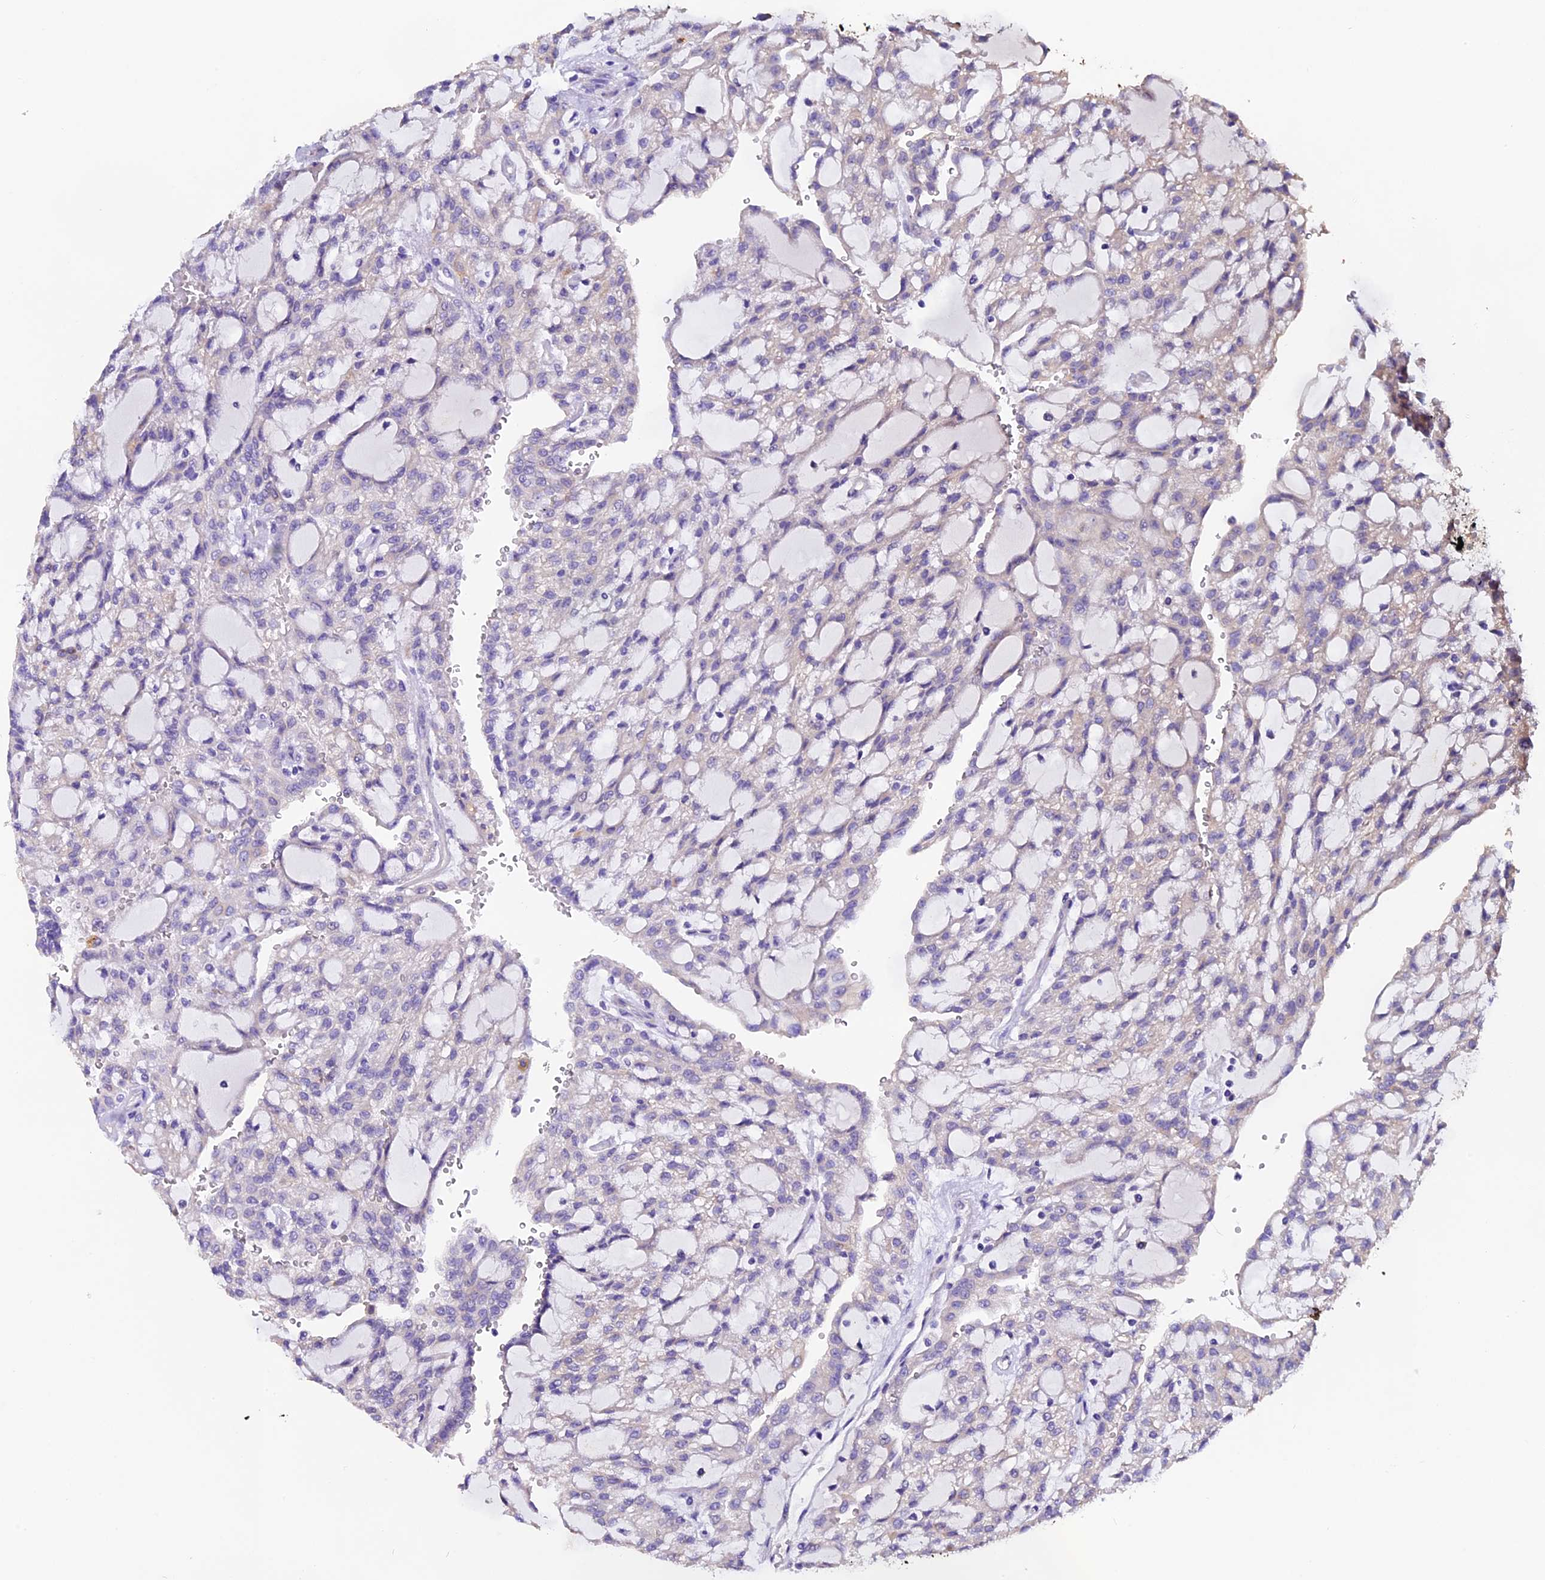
{"staining": {"intensity": "moderate", "quantity": "<25%", "location": "cytoplasmic/membranous"}, "tissue": "renal cancer", "cell_type": "Tumor cells", "image_type": "cancer", "snomed": [{"axis": "morphology", "description": "Adenocarcinoma, NOS"}, {"axis": "topography", "description": "Kidney"}], "caption": "DAB immunohistochemical staining of renal cancer reveals moderate cytoplasmic/membranous protein positivity in approximately <25% of tumor cells.", "gene": "FBXW9", "patient": {"sex": "male", "age": 63}}